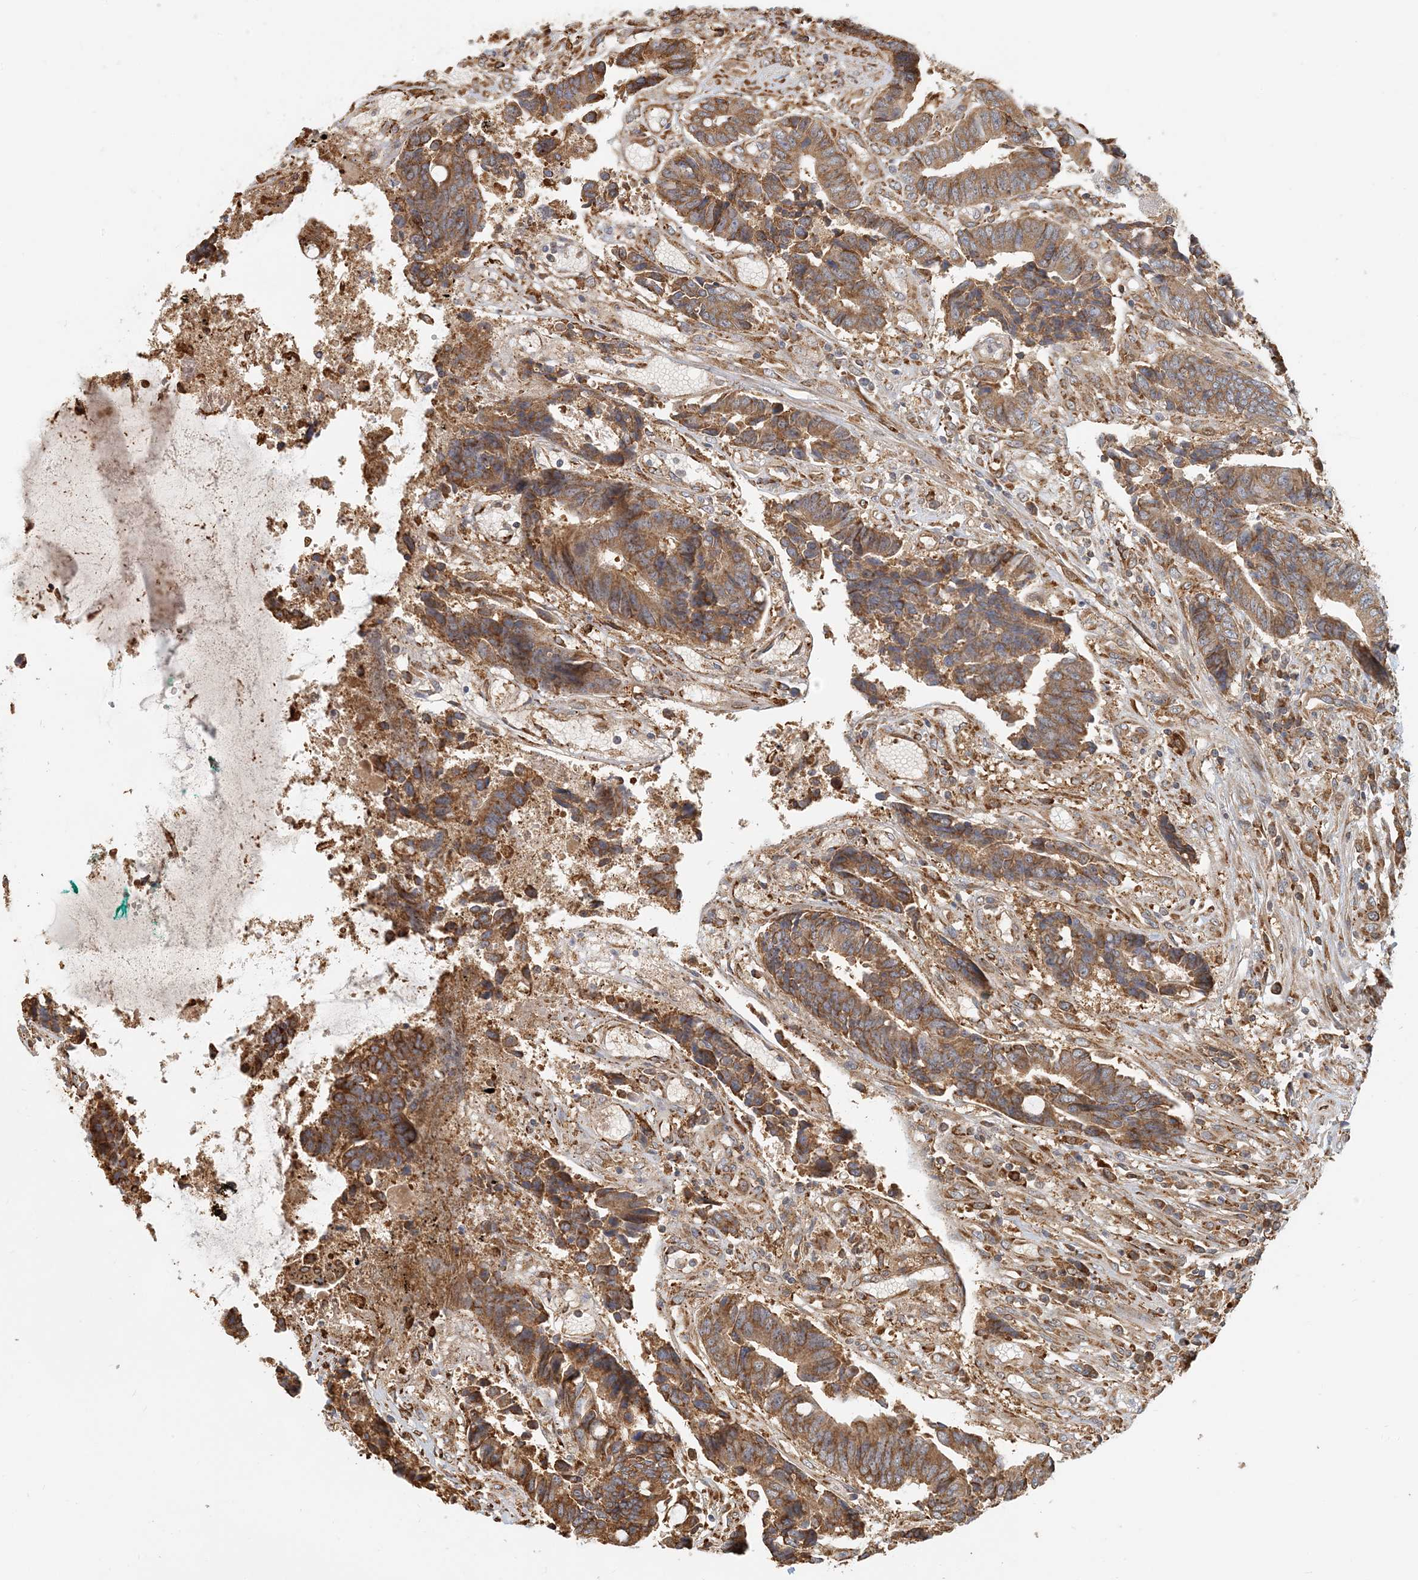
{"staining": {"intensity": "moderate", "quantity": ">75%", "location": "cytoplasmic/membranous"}, "tissue": "colorectal cancer", "cell_type": "Tumor cells", "image_type": "cancer", "snomed": [{"axis": "morphology", "description": "Adenocarcinoma, NOS"}, {"axis": "topography", "description": "Rectum"}], "caption": "Adenocarcinoma (colorectal) stained for a protein displays moderate cytoplasmic/membranous positivity in tumor cells.", "gene": "HNMT", "patient": {"sex": "male", "age": 84}}